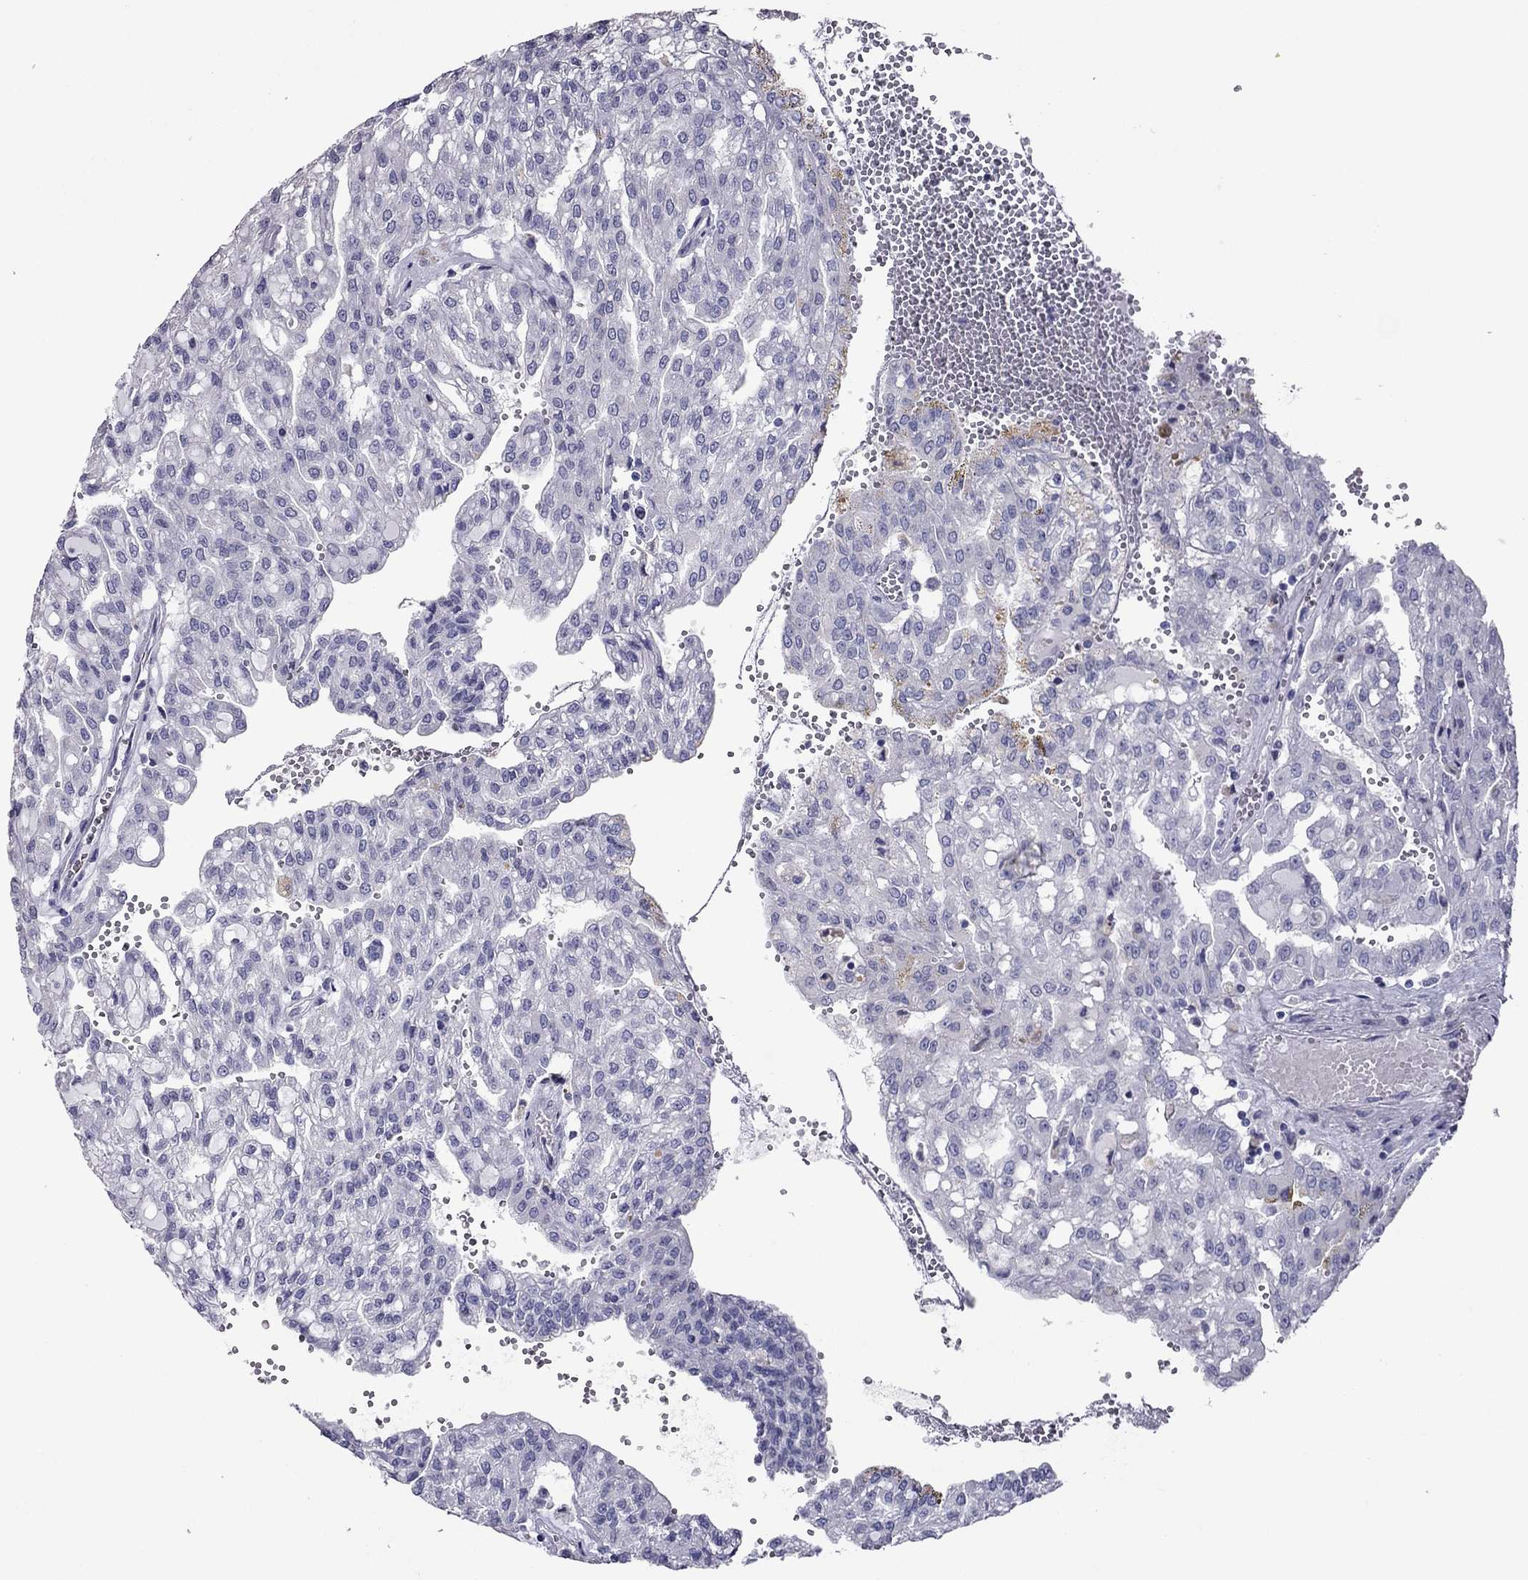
{"staining": {"intensity": "negative", "quantity": "none", "location": "none"}, "tissue": "renal cancer", "cell_type": "Tumor cells", "image_type": "cancer", "snomed": [{"axis": "morphology", "description": "Adenocarcinoma, NOS"}, {"axis": "topography", "description": "Kidney"}], "caption": "A photomicrograph of human renal adenocarcinoma is negative for staining in tumor cells.", "gene": "RGS8", "patient": {"sex": "male", "age": 63}}